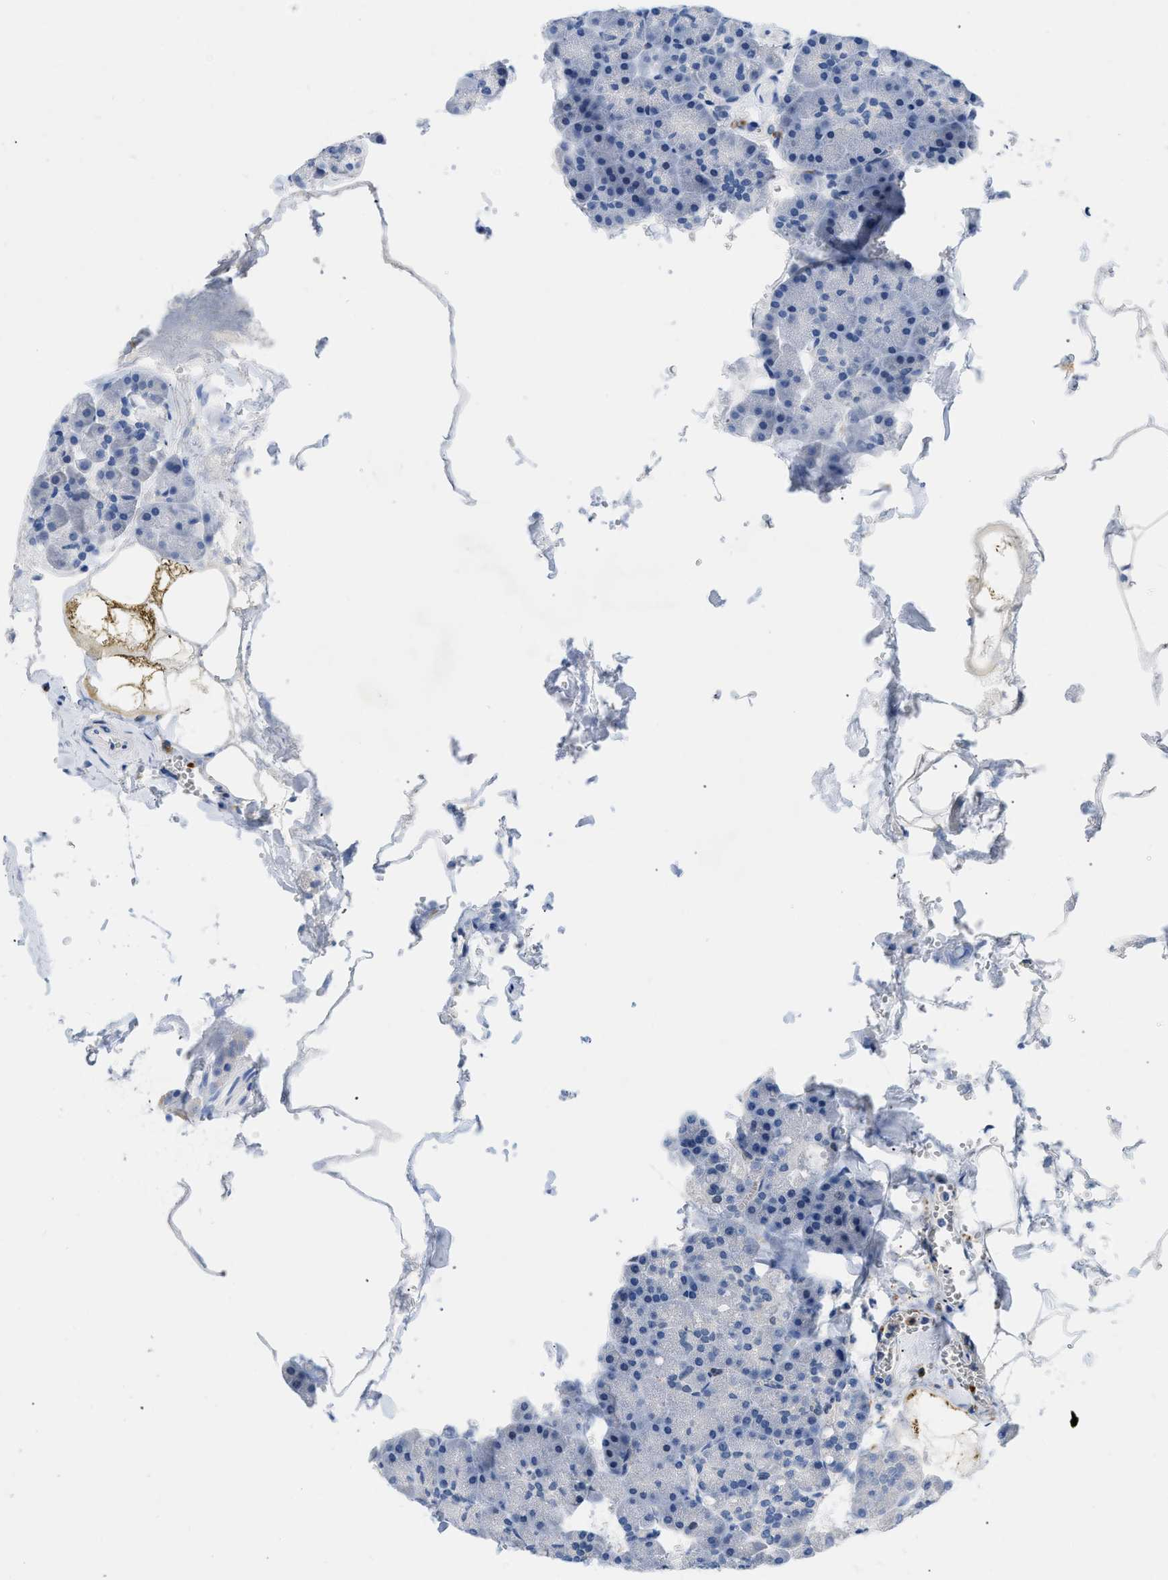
{"staining": {"intensity": "negative", "quantity": "none", "location": "none"}, "tissue": "pancreas", "cell_type": "Exocrine glandular cells", "image_type": "normal", "snomed": [{"axis": "morphology", "description": "Normal tissue, NOS"}, {"axis": "topography", "description": "Pancreas"}], "caption": "The micrograph reveals no staining of exocrine glandular cells in benign pancreas. Nuclei are stained in blue.", "gene": "BOLL", "patient": {"sex": "male", "age": 35}}